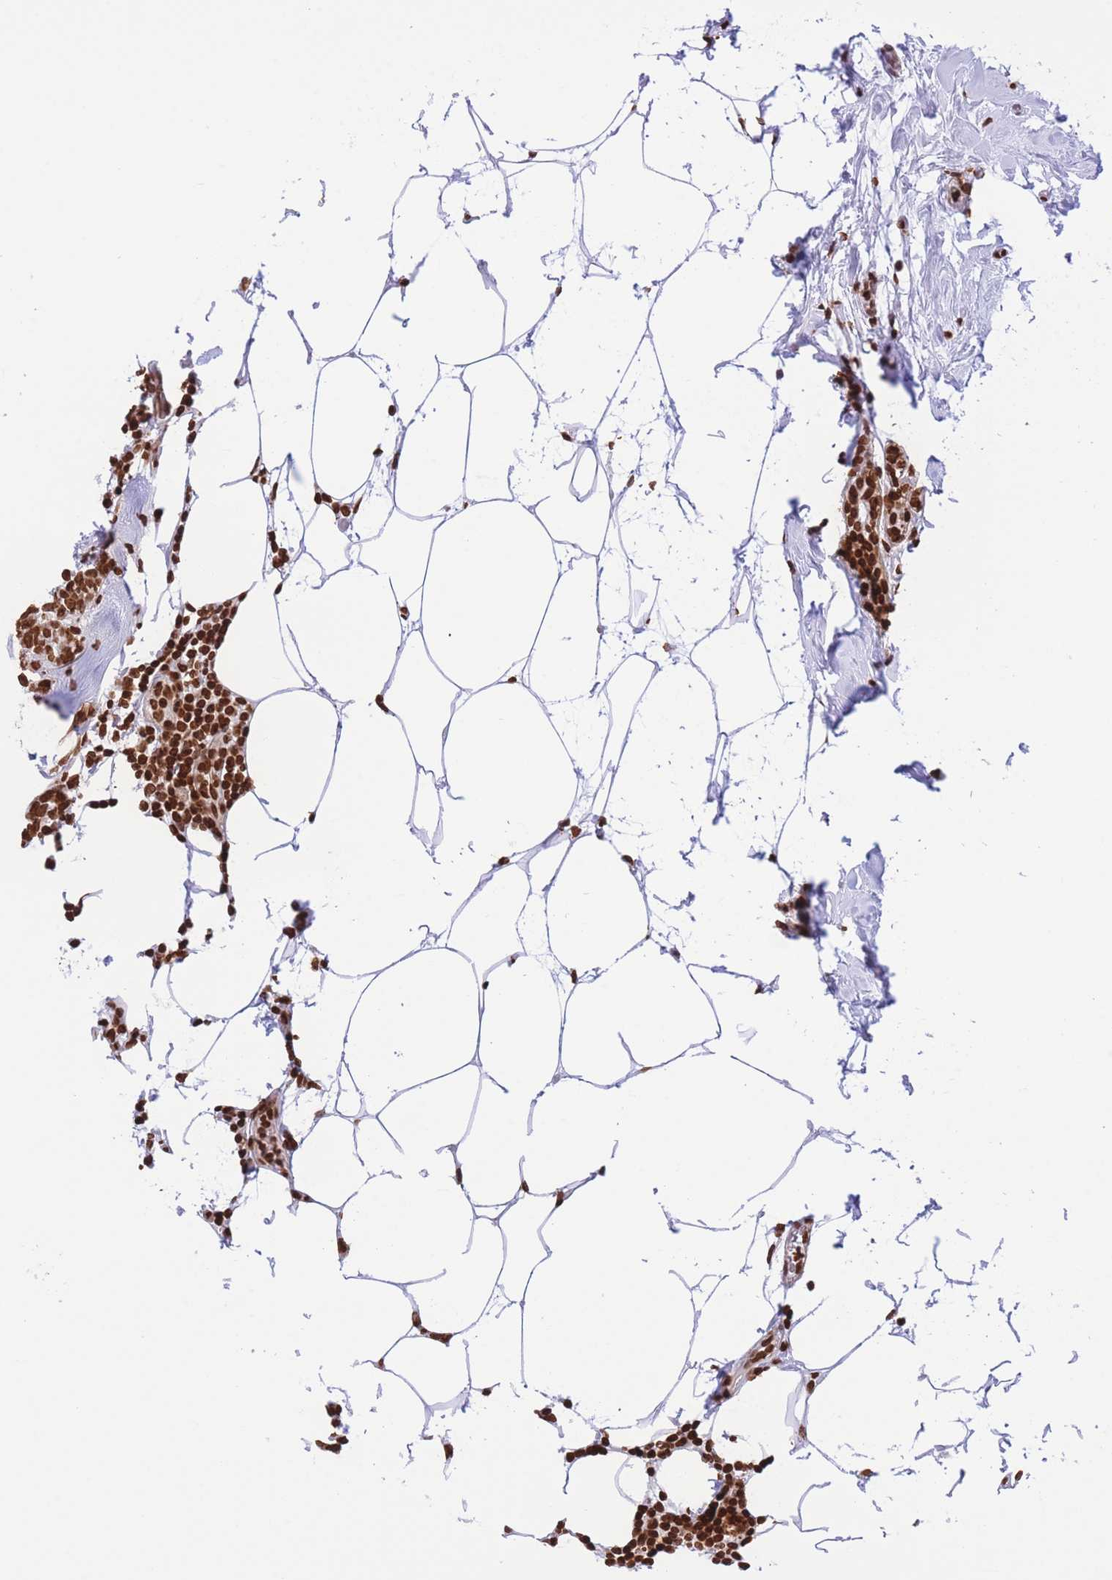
{"staining": {"intensity": "strong", "quantity": ">75%", "location": "nuclear"}, "tissue": "breast cancer", "cell_type": "Tumor cells", "image_type": "cancer", "snomed": [{"axis": "morphology", "description": "Lobular carcinoma"}, {"axis": "topography", "description": "Breast"}], "caption": "Protein expression analysis of human lobular carcinoma (breast) reveals strong nuclear positivity in approximately >75% of tumor cells.", "gene": "H2BC11", "patient": {"sex": "female", "age": 58}}